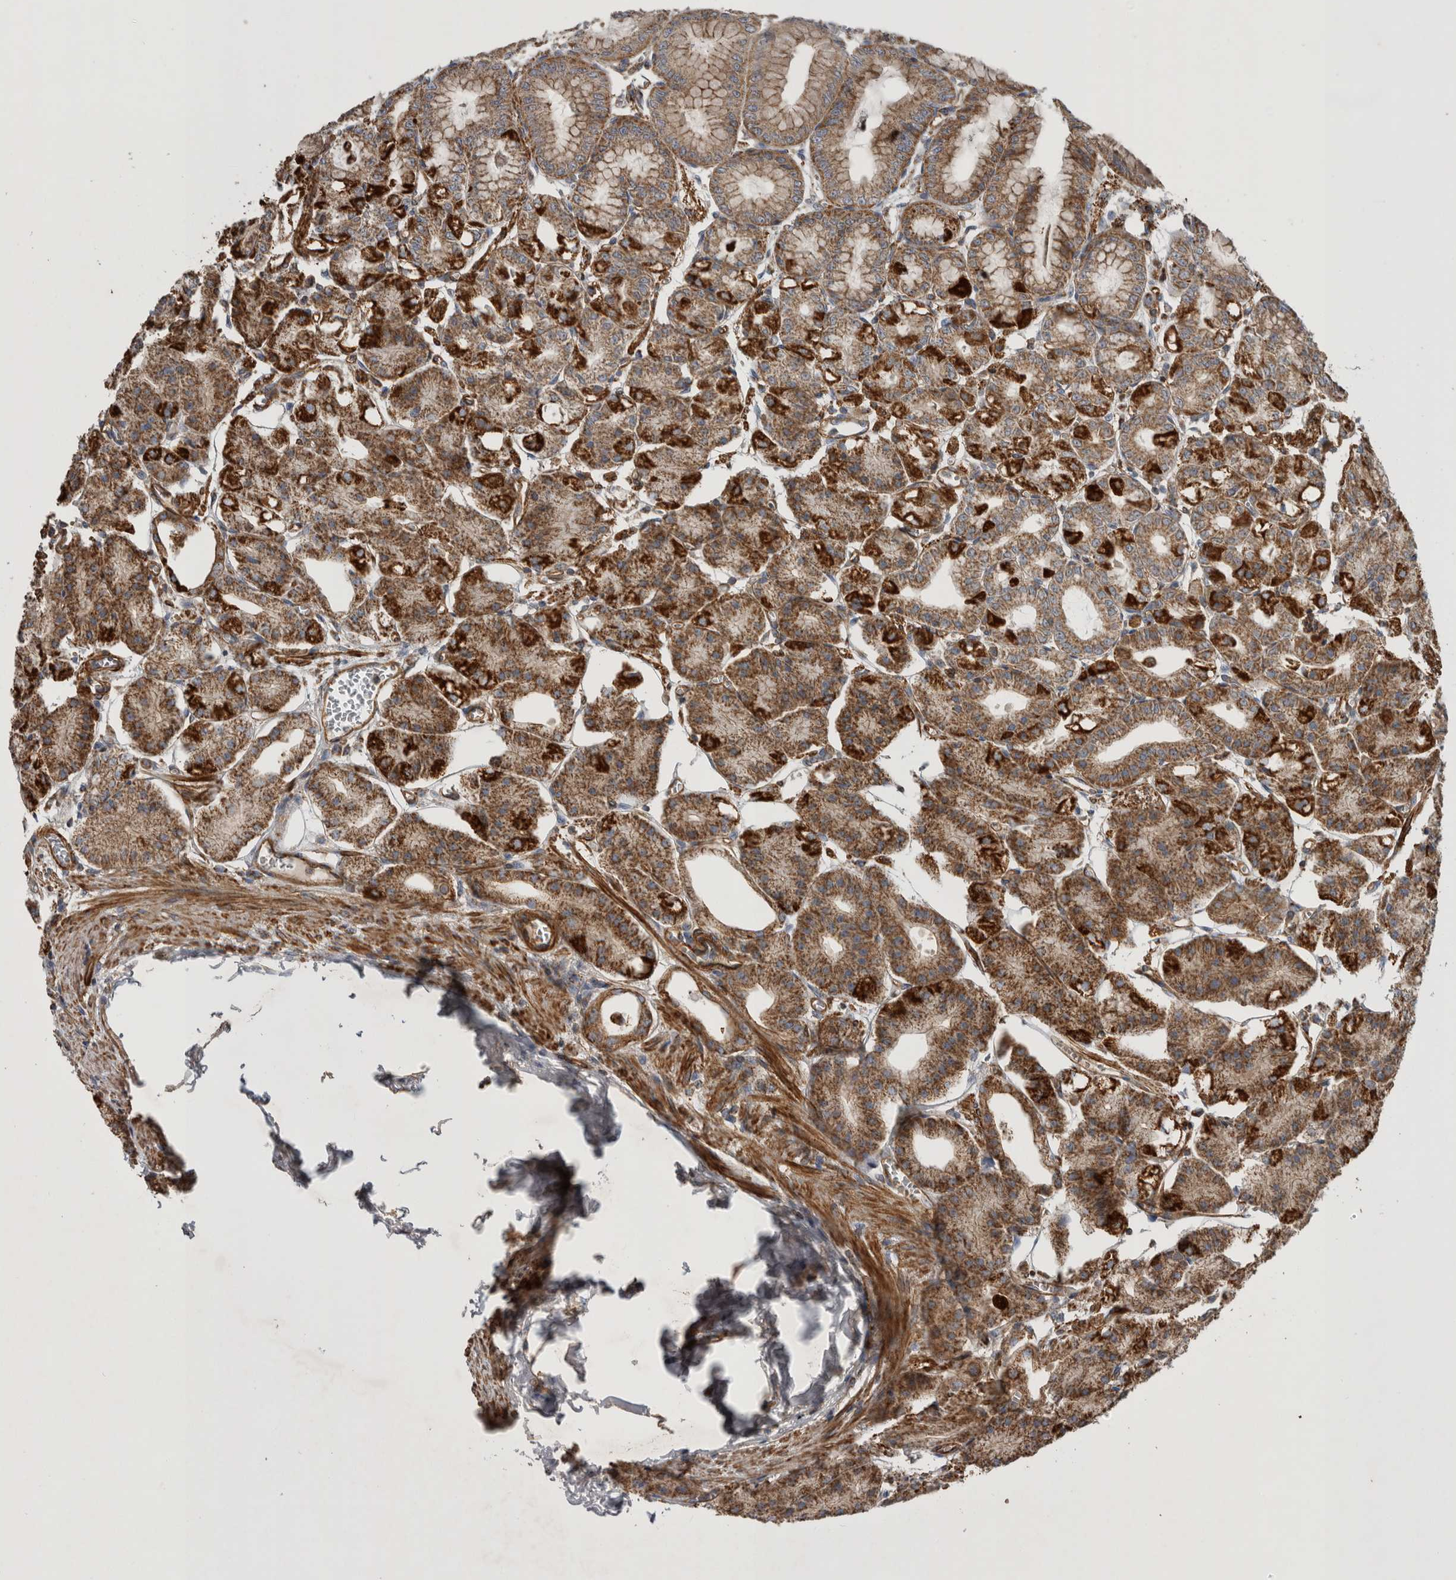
{"staining": {"intensity": "strong", "quantity": "25%-75%", "location": "cytoplasmic/membranous"}, "tissue": "stomach", "cell_type": "Glandular cells", "image_type": "normal", "snomed": [{"axis": "morphology", "description": "Normal tissue, NOS"}, {"axis": "topography", "description": "Stomach, lower"}], "caption": "A brown stain highlights strong cytoplasmic/membranous expression of a protein in glandular cells of normal stomach. (DAB IHC, brown staining for protein, blue staining for nuclei).", "gene": "SFXN2", "patient": {"sex": "male", "age": 71}}